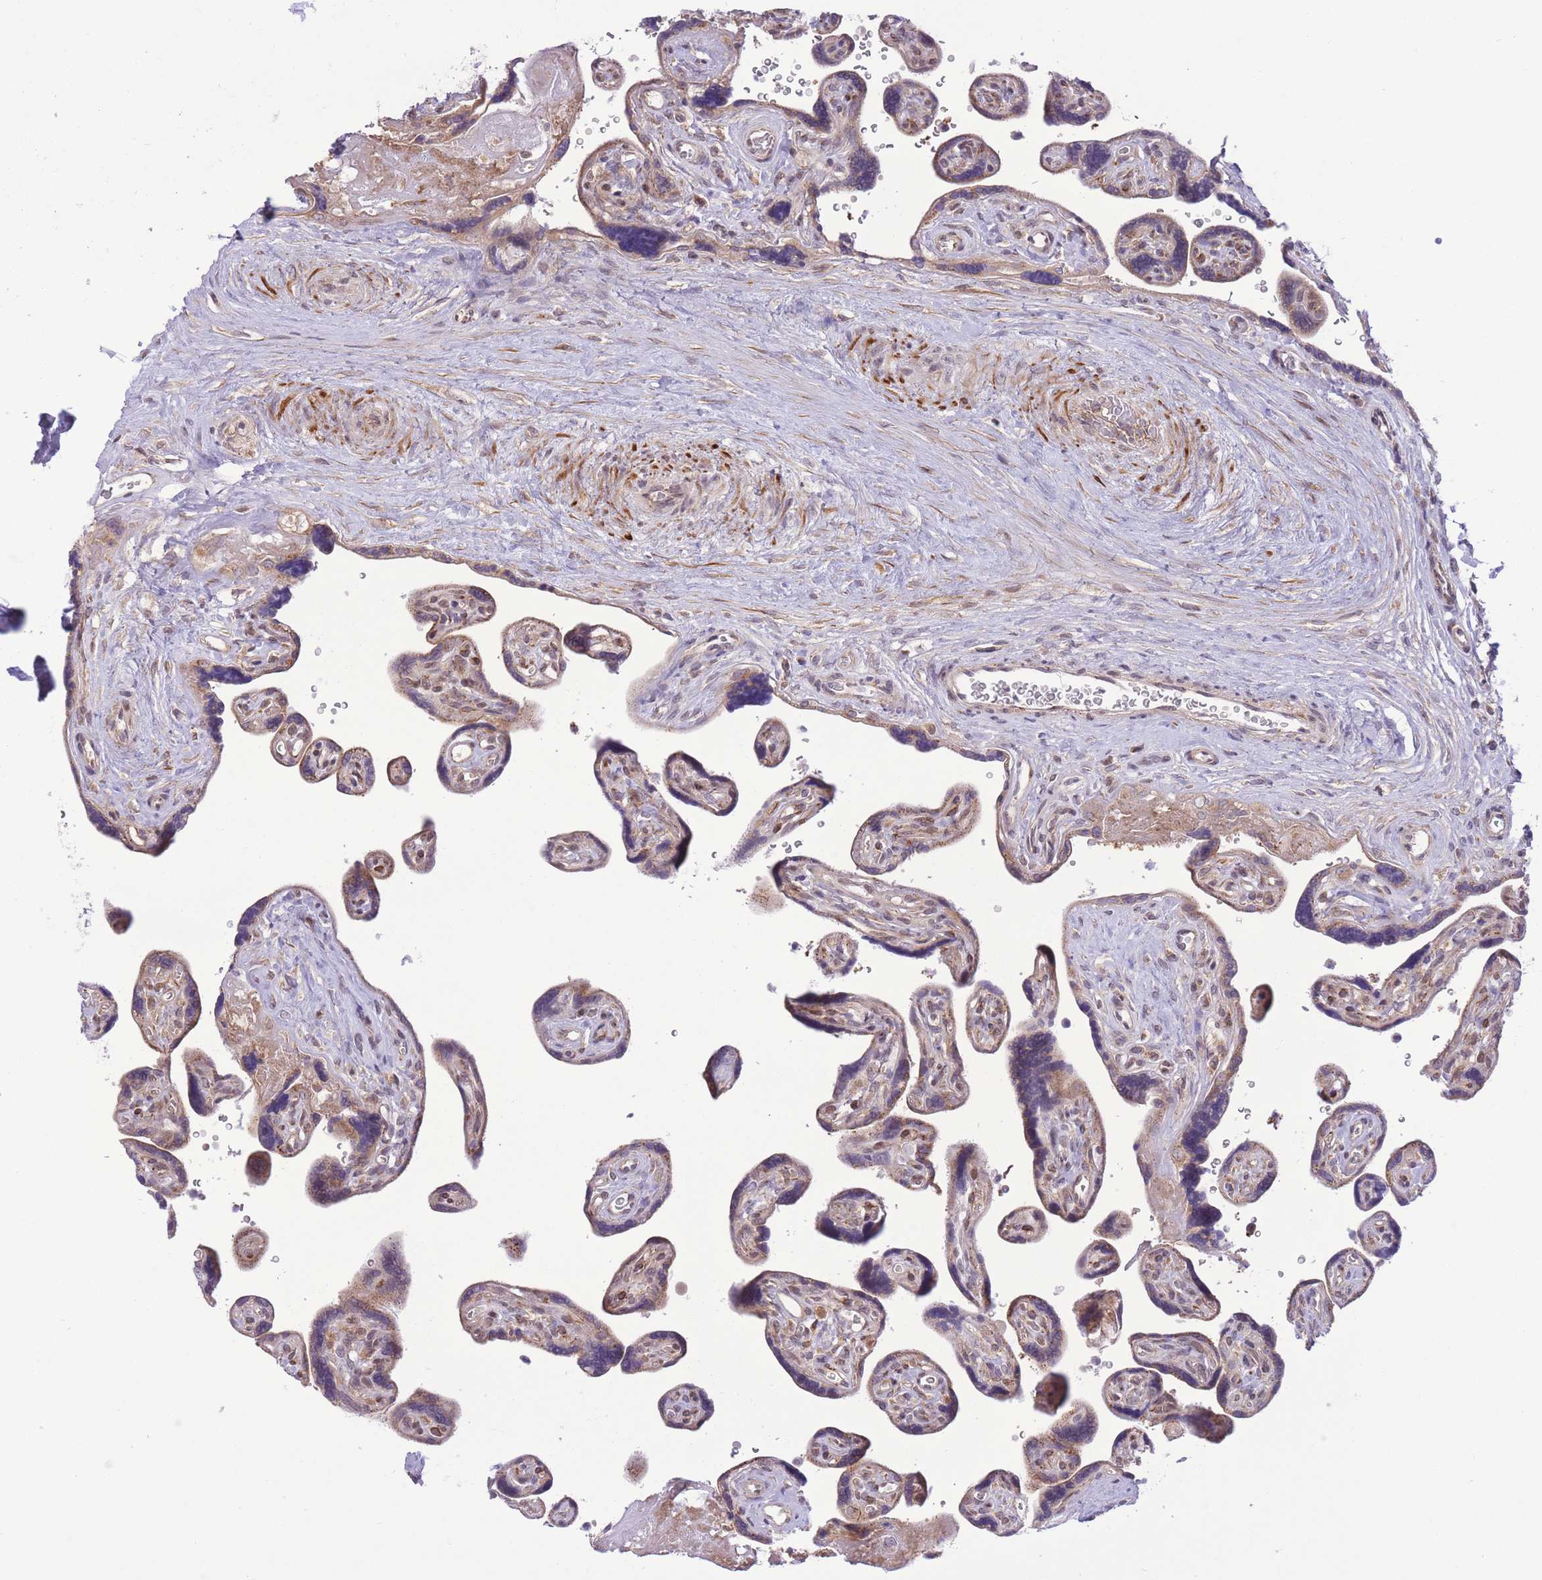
{"staining": {"intensity": "weak", "quantity": "25%-75%", "location": "nuclear"}, "tissue": "placenta", "cell_type": "Decidual cells", "image_type": "normal", "snomed": [{"axis": "morphology", "description": "Normal tissue, NOS"}, {"axis": "topography", "description": "Placenta"}], "caption": "Brown immunohistochemical staining in normal placenta displays weak nuclear staining in about 25%-75% of decidual cells. The protein is shown in brown color, while the nuclei are stained blue.", "gene": "ZBED5", "patient": {"sex": "female", "age": 39}}